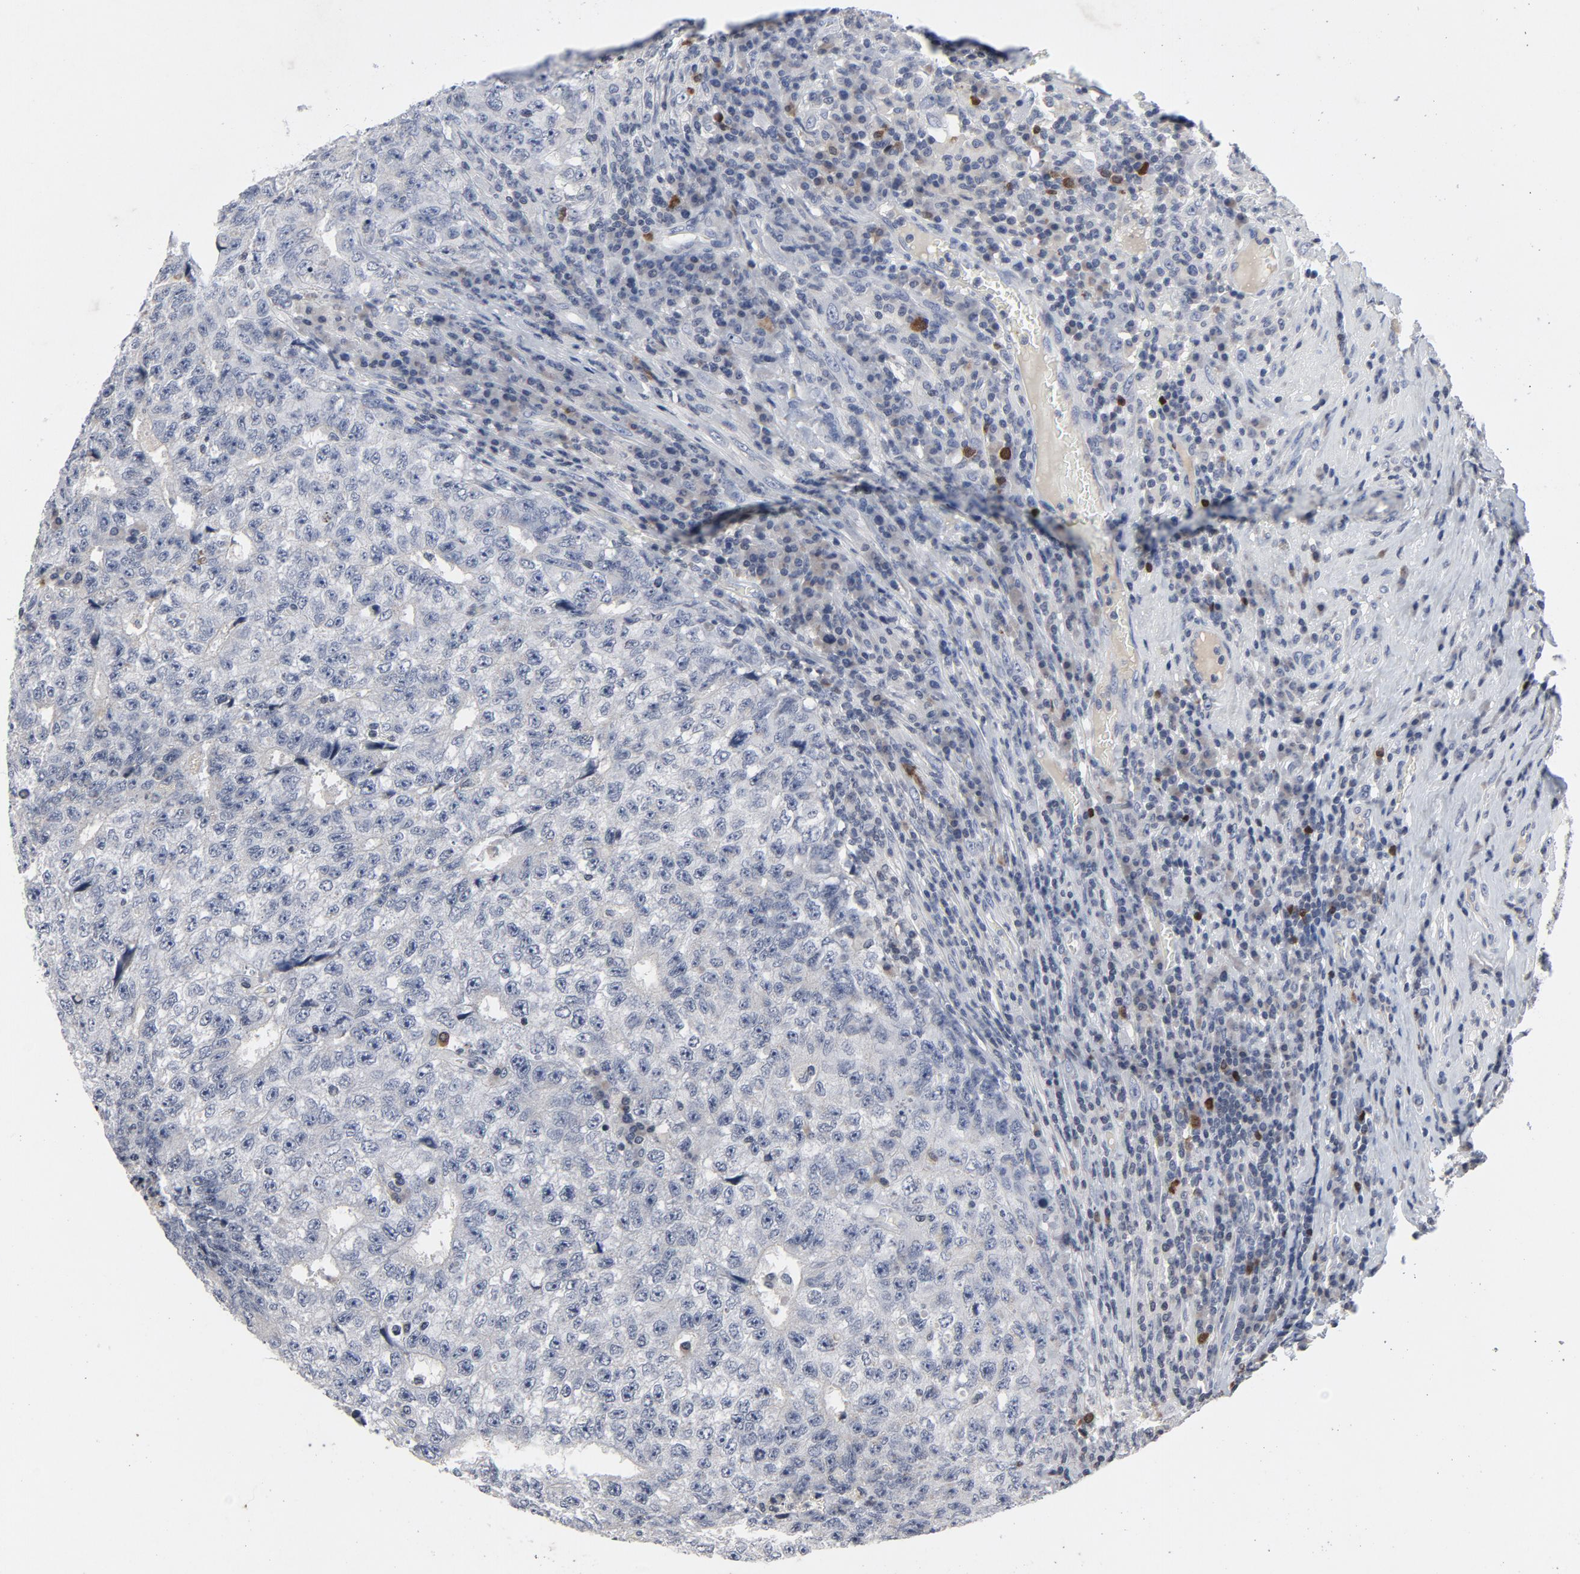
{"staining": {"intensity": "negative", "quantity": "none", "location": "none"}, "tissue": "testis cancer", "cell_type": "Tumor cells", "image_type": "cancer", "snomed": [{"axis": "morphology", "description": "Necrosis, NOS"}, {"axis": "morphology", "description": "Carcinoma, Embryonal, NOS"}, {"axis": "topography", "description": "Testis"}], "caption": "Micrograph shows no significant protein staining in tumor cells of embryonal carcinoma (testis).", "gene": "TCL1A", "patient": {"sex": "male", "age": 19}}